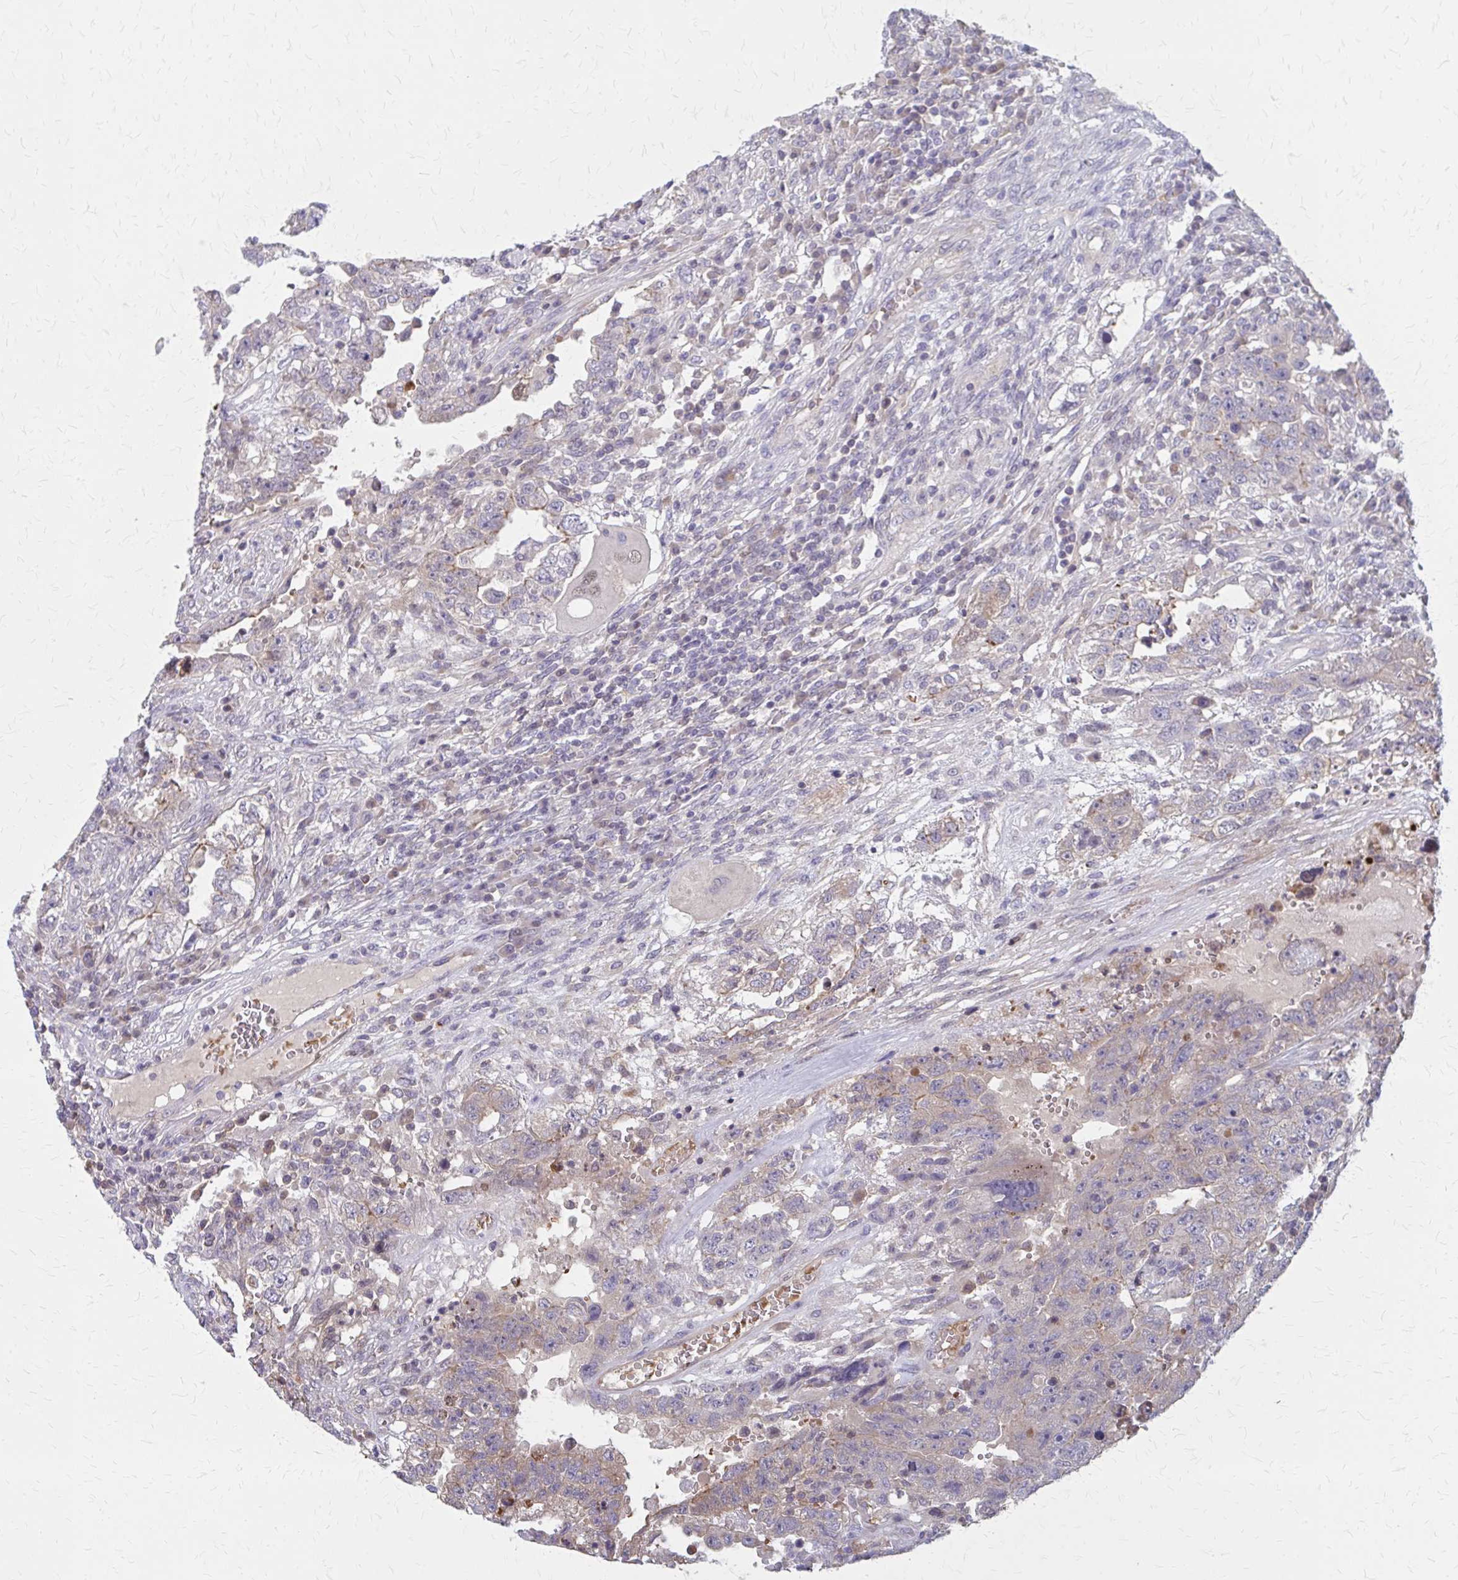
{"staining": {"intensity": "weak", "quantity": "<25%", "location": "cytoplasmic/membranous,nuclear"}, "tissue": "testis cancer", "cell_type": "Tumor cells", "image_type": "cancer", "snomed": [{"axis": "morphology", "description": "Carcinoma, Embryonal, NOS"}, {"axis": "topography", "description": "Testis"}], "caption": "A photomicrograph of testis cancer stained for a protein demonstrates no brown staining in tumor cells. (DAB immunohistochemistry (IHC) visualized using brightfield microscopy, high magnification).", "gene": "IFI44L", "patient": {"sex": "male", "age": 26}}